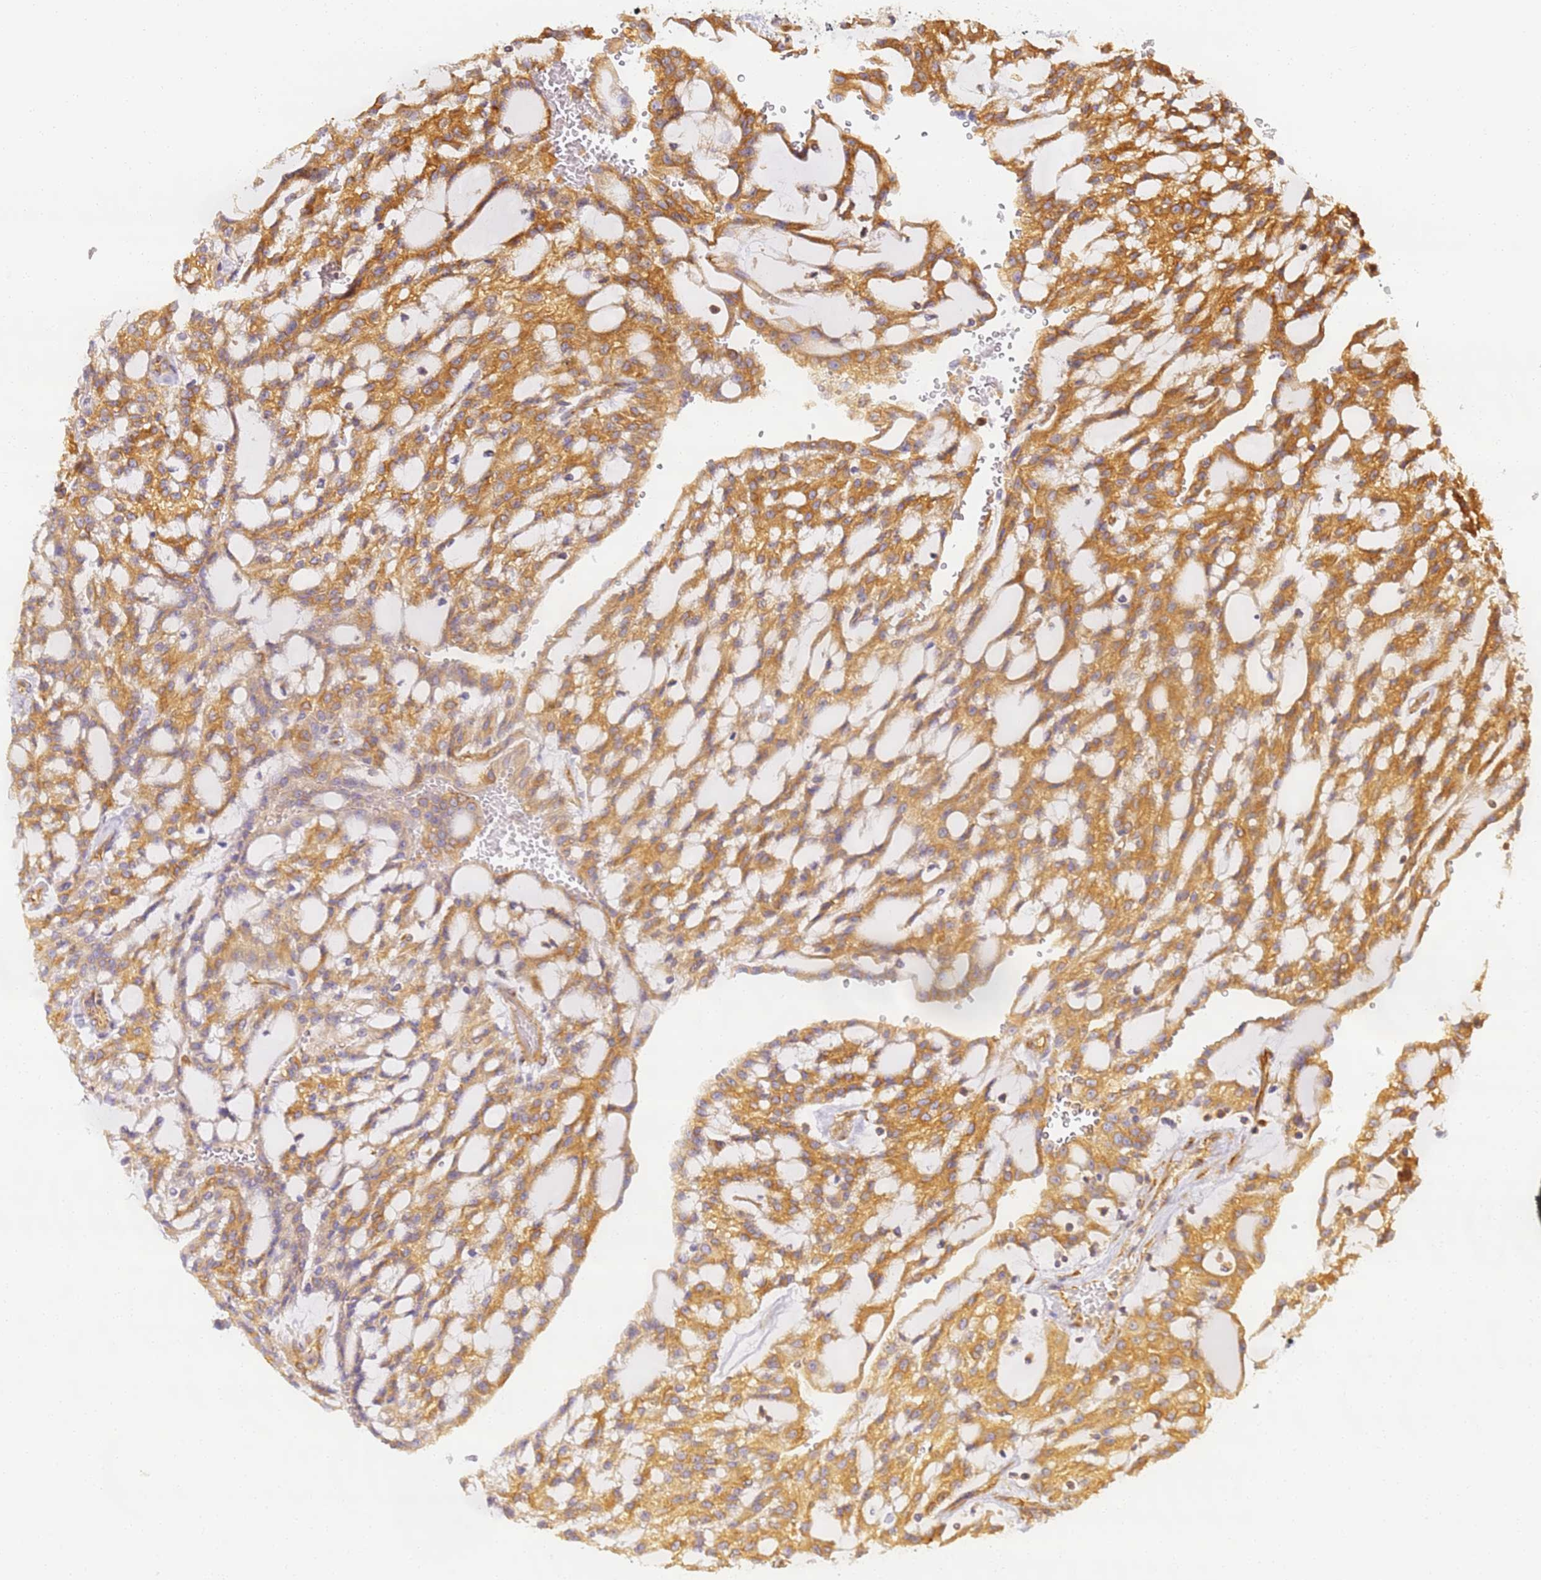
{"staining": {"intensity": "strong", "quantity": ">75%", "location": "cytoplasmic/membranous"}, "tissue": "renal cancer", "cell_type": "Tumor cells", "image_type": "cancer", "snomed": [{"axis": "morphology", "description": "Adenocarcinoma, NOS"}, {"axis": "topography", "description": "Kidney"}], "caption": "Strong cytoplasmic/membranous expression is present in approximately >75% of tumor cells in renal adenocarcinoma. The protein of interest is shown in brown color, while the nuclei are stained blue.", "gene": "DYNC1I2", "patient": {"sex": "male", "age": 63}}